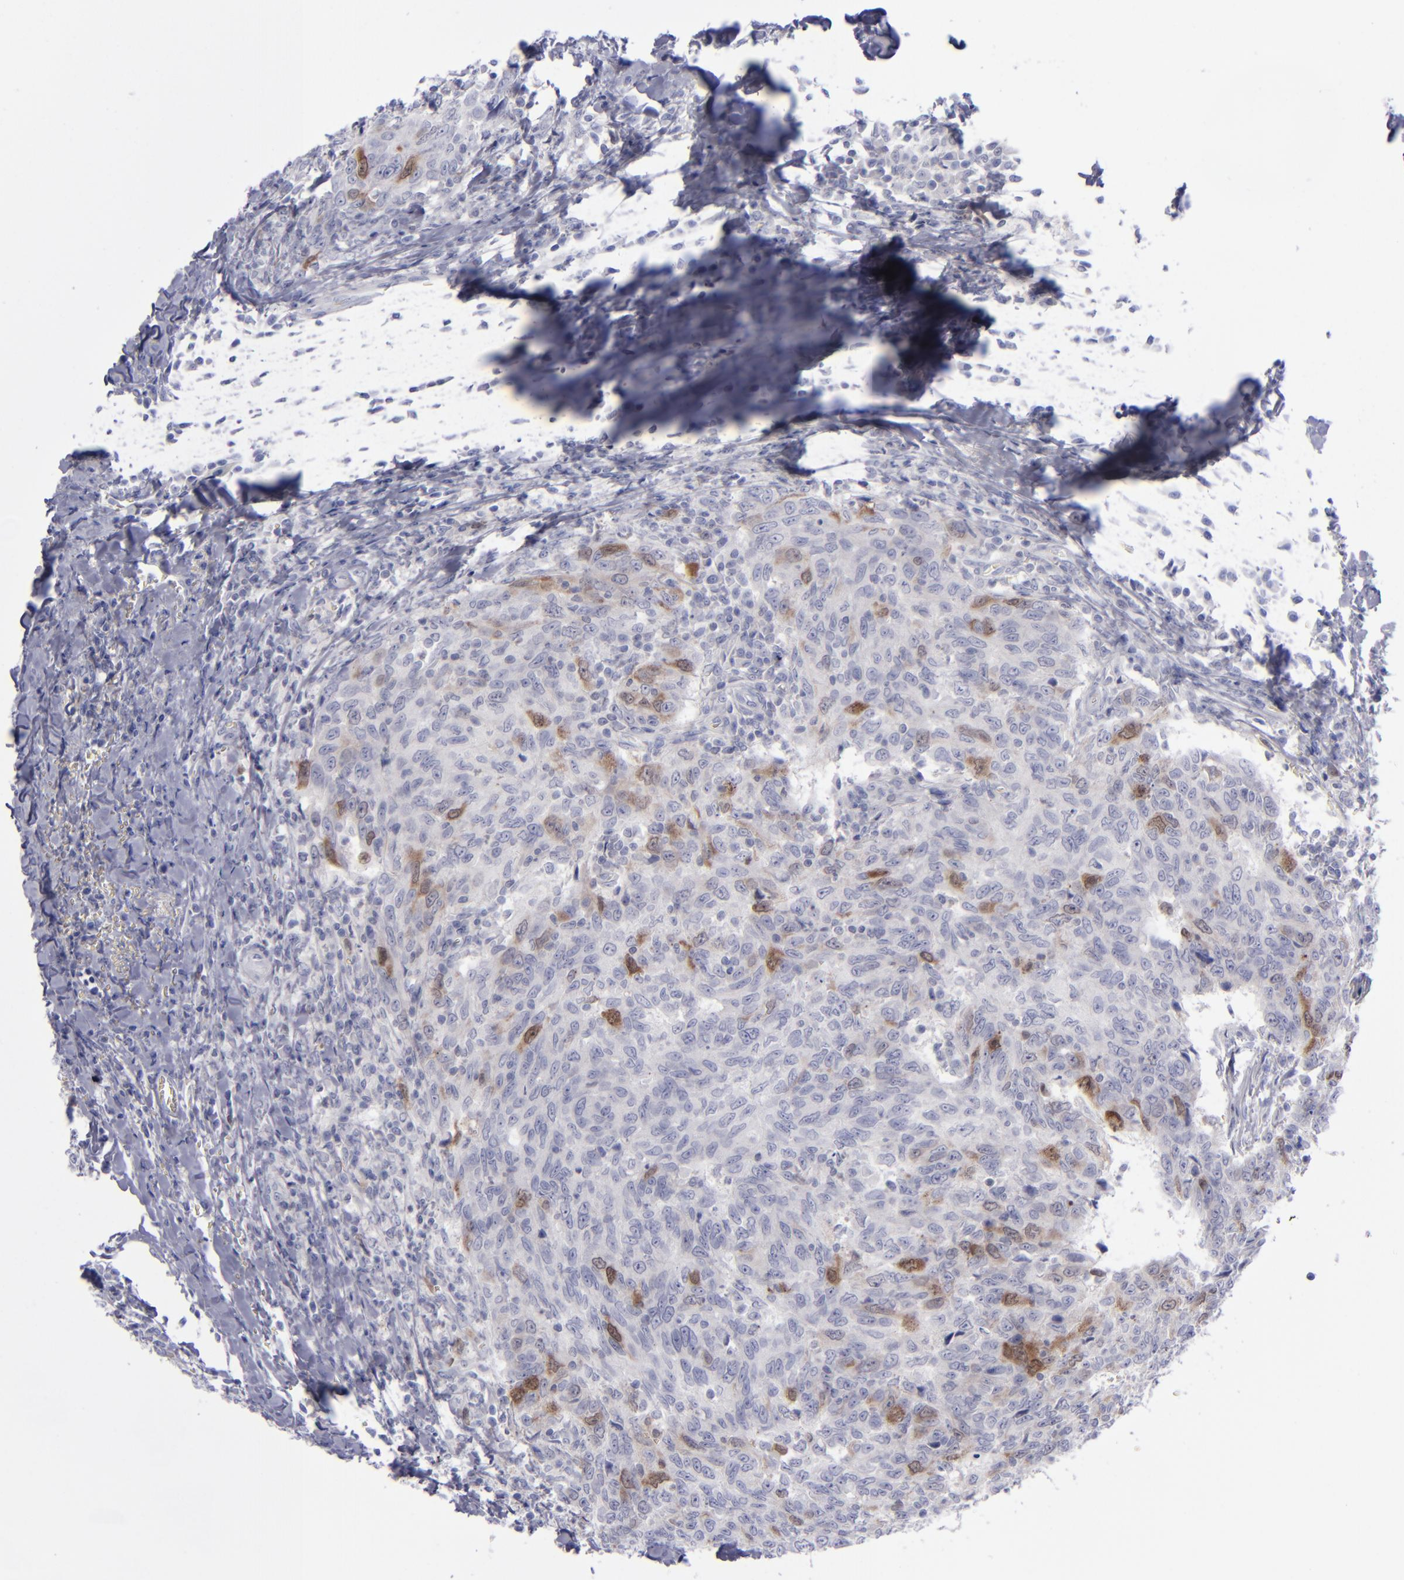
{"staining": {"intensity": "weak", "quantity": "<25%", "location": "cytoplasmic/membranous,nuclear"}, "tissue": "breast cancer", "cell_type": "Tumor cells", "image_type": "cancer", "snomed": [{"axis": "morphology", "description": "Duct carcinoma"}, {"axis": "topography", "description": "Breast"}], "caption": "Immunohistochemistry of breast infiltrating ductal carcinoma shows no expression in tumor cells. (DAB IHC visualized using brightfield microscopy, high magnification).", "gene": "AURKA", "patient": {"sex": "female", "age": 50}}